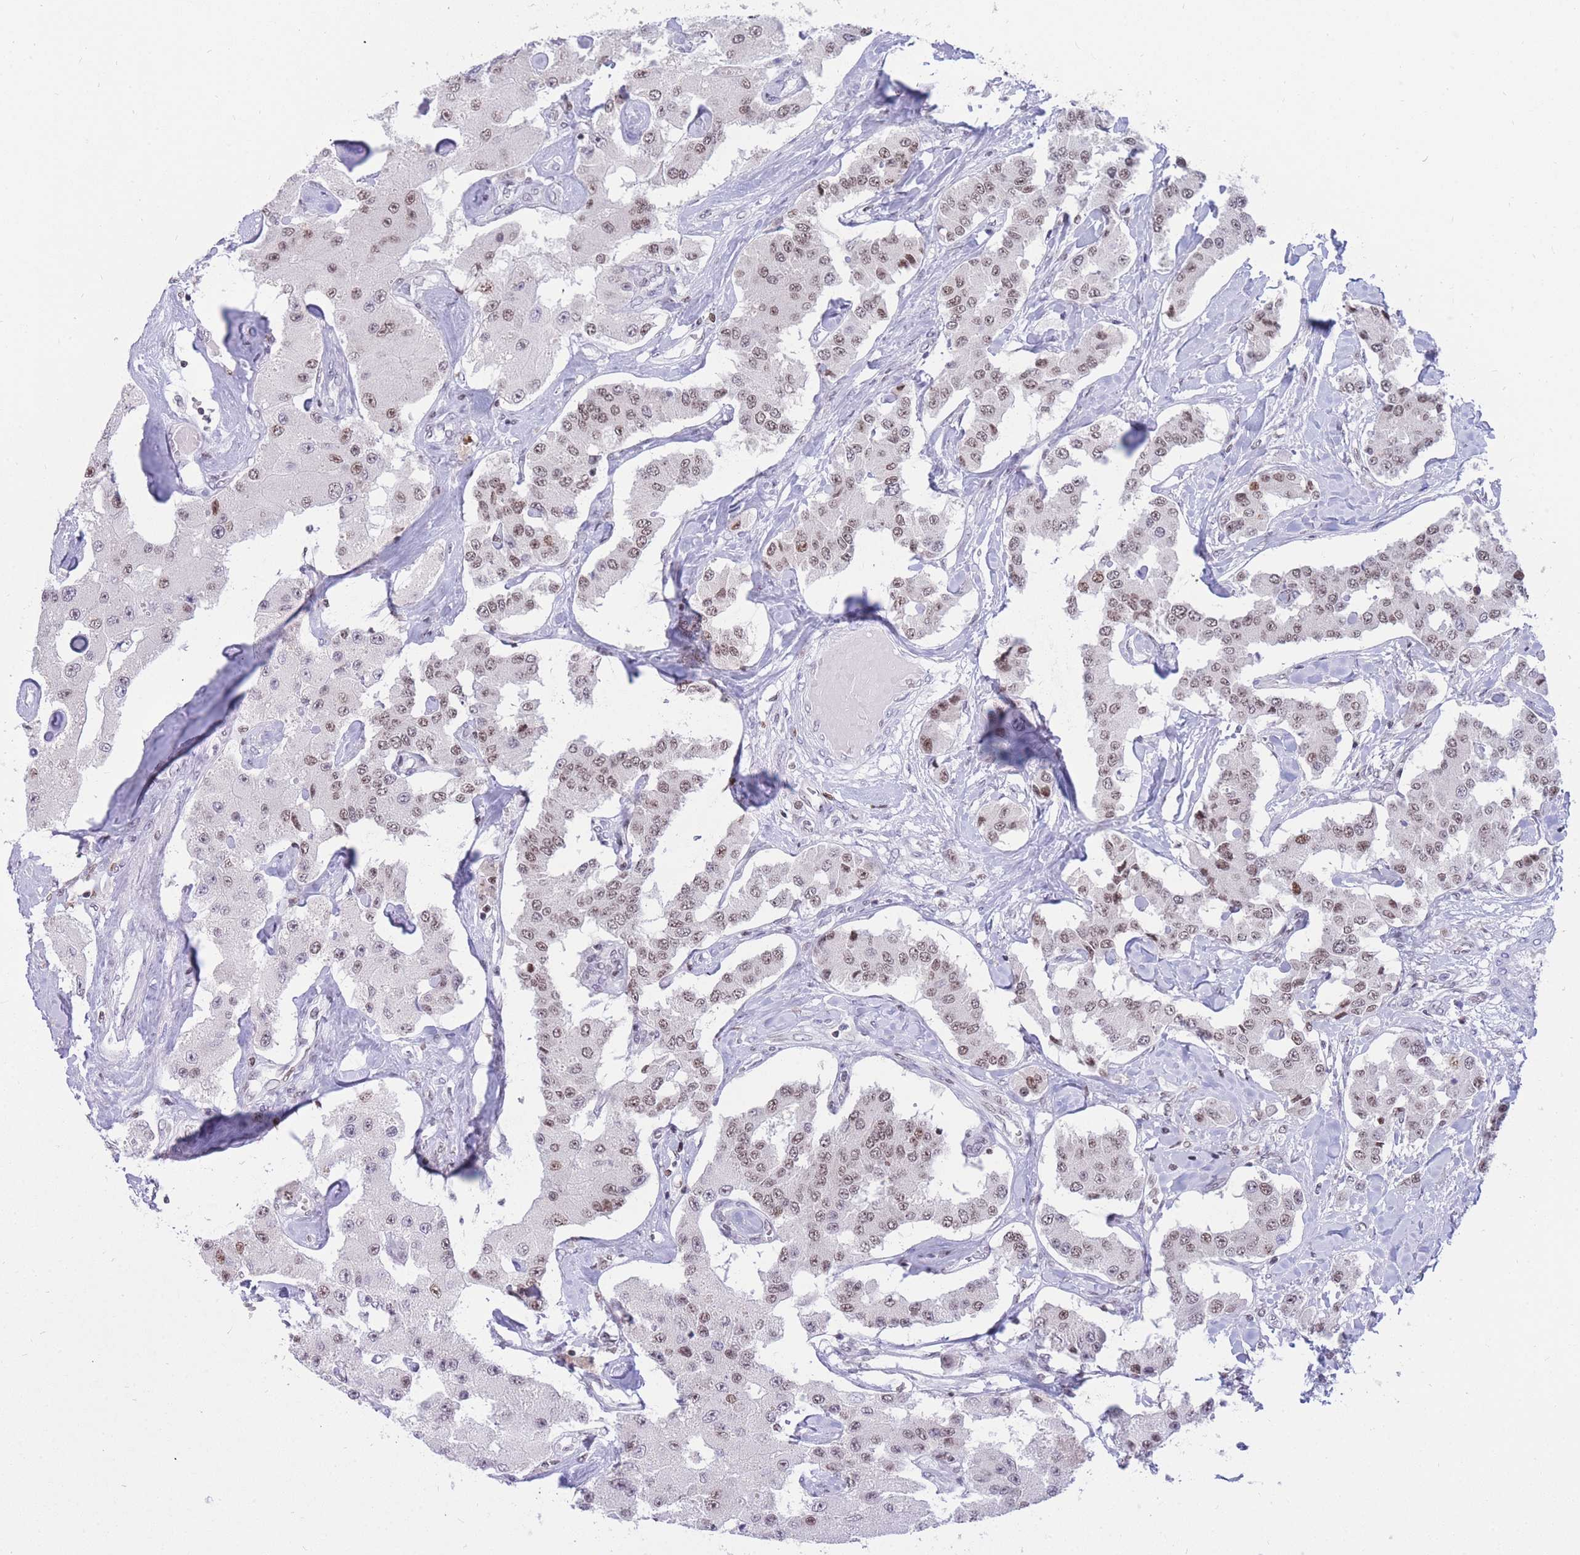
{"staining": {"intensity": "weak", "quantity": ">75%", "location": "nuclear"}, "tissue": "carcinoid", "cell_type": "Tumor cells", "image_type": "cancer", "snomed": [{"axis": "morphology", "description": "Carcinoid, malignant, NOS"}, {"axis": "topography", "description": "Pancreas"}], "caption": "Carcinoid (malignant) was stained to show a protein in brown. There is low levels of weak nuclear expression in approximately >75% of tumor cells.", "gene": "HMGN1", "patient": {"sex": "male", "age": 41}}